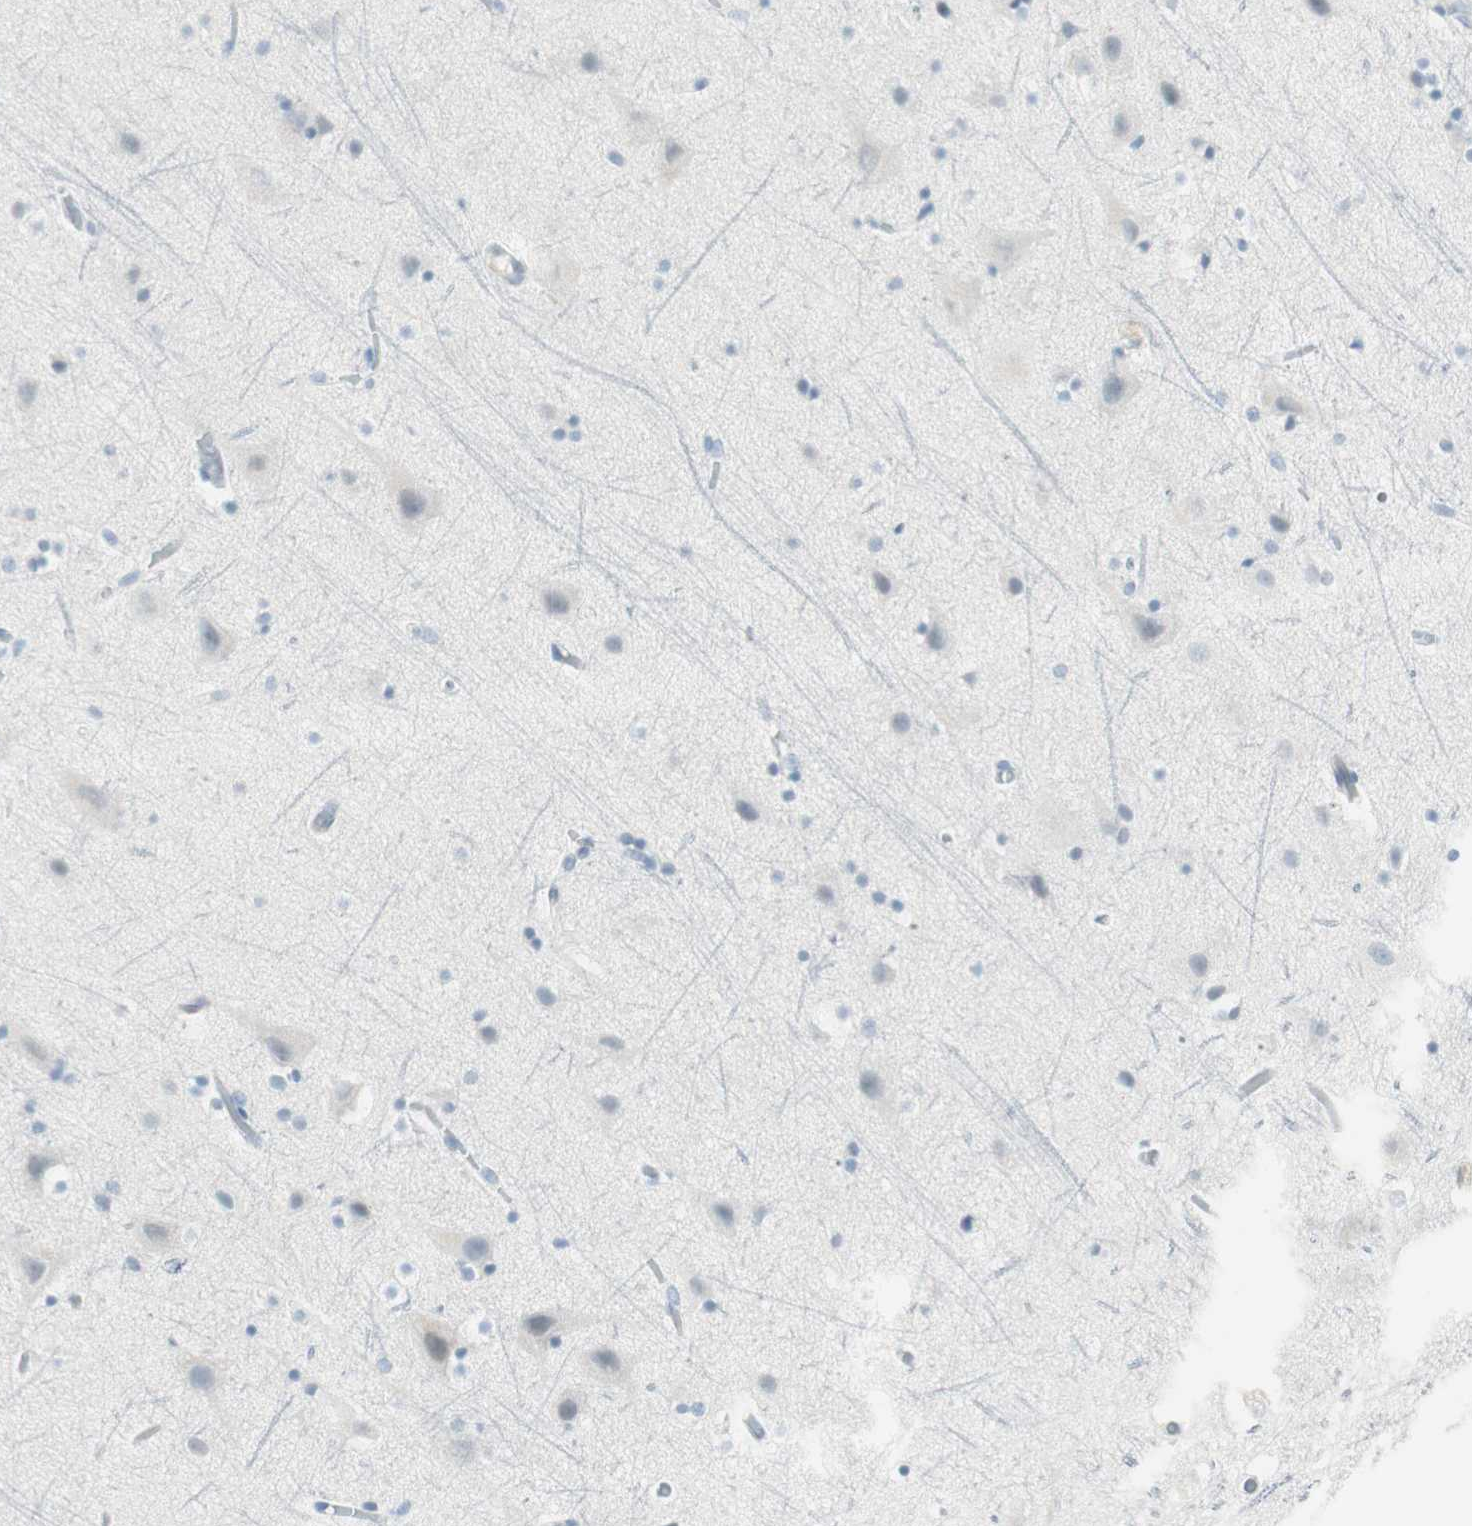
{"staining": {"intensity": "negative", "quantity": "none", "location": "none"}, "tissue": "cerebral cortex", "cell_type": "Endothelial cells", "image_type": "normal", "snomed": [{"axis": "morphology", "description": "Normal tissue, NOS"}, {"axis": "topography", "description": "Cerebral cortex"}], "caption": "High power microscopy micrograph of an IHC photomicrograph of benign cerebral cortex, revealing no significant staining in endothelial cells.", "gene": "MLLT10", "patient": {"sex": "male", "age": 45}}